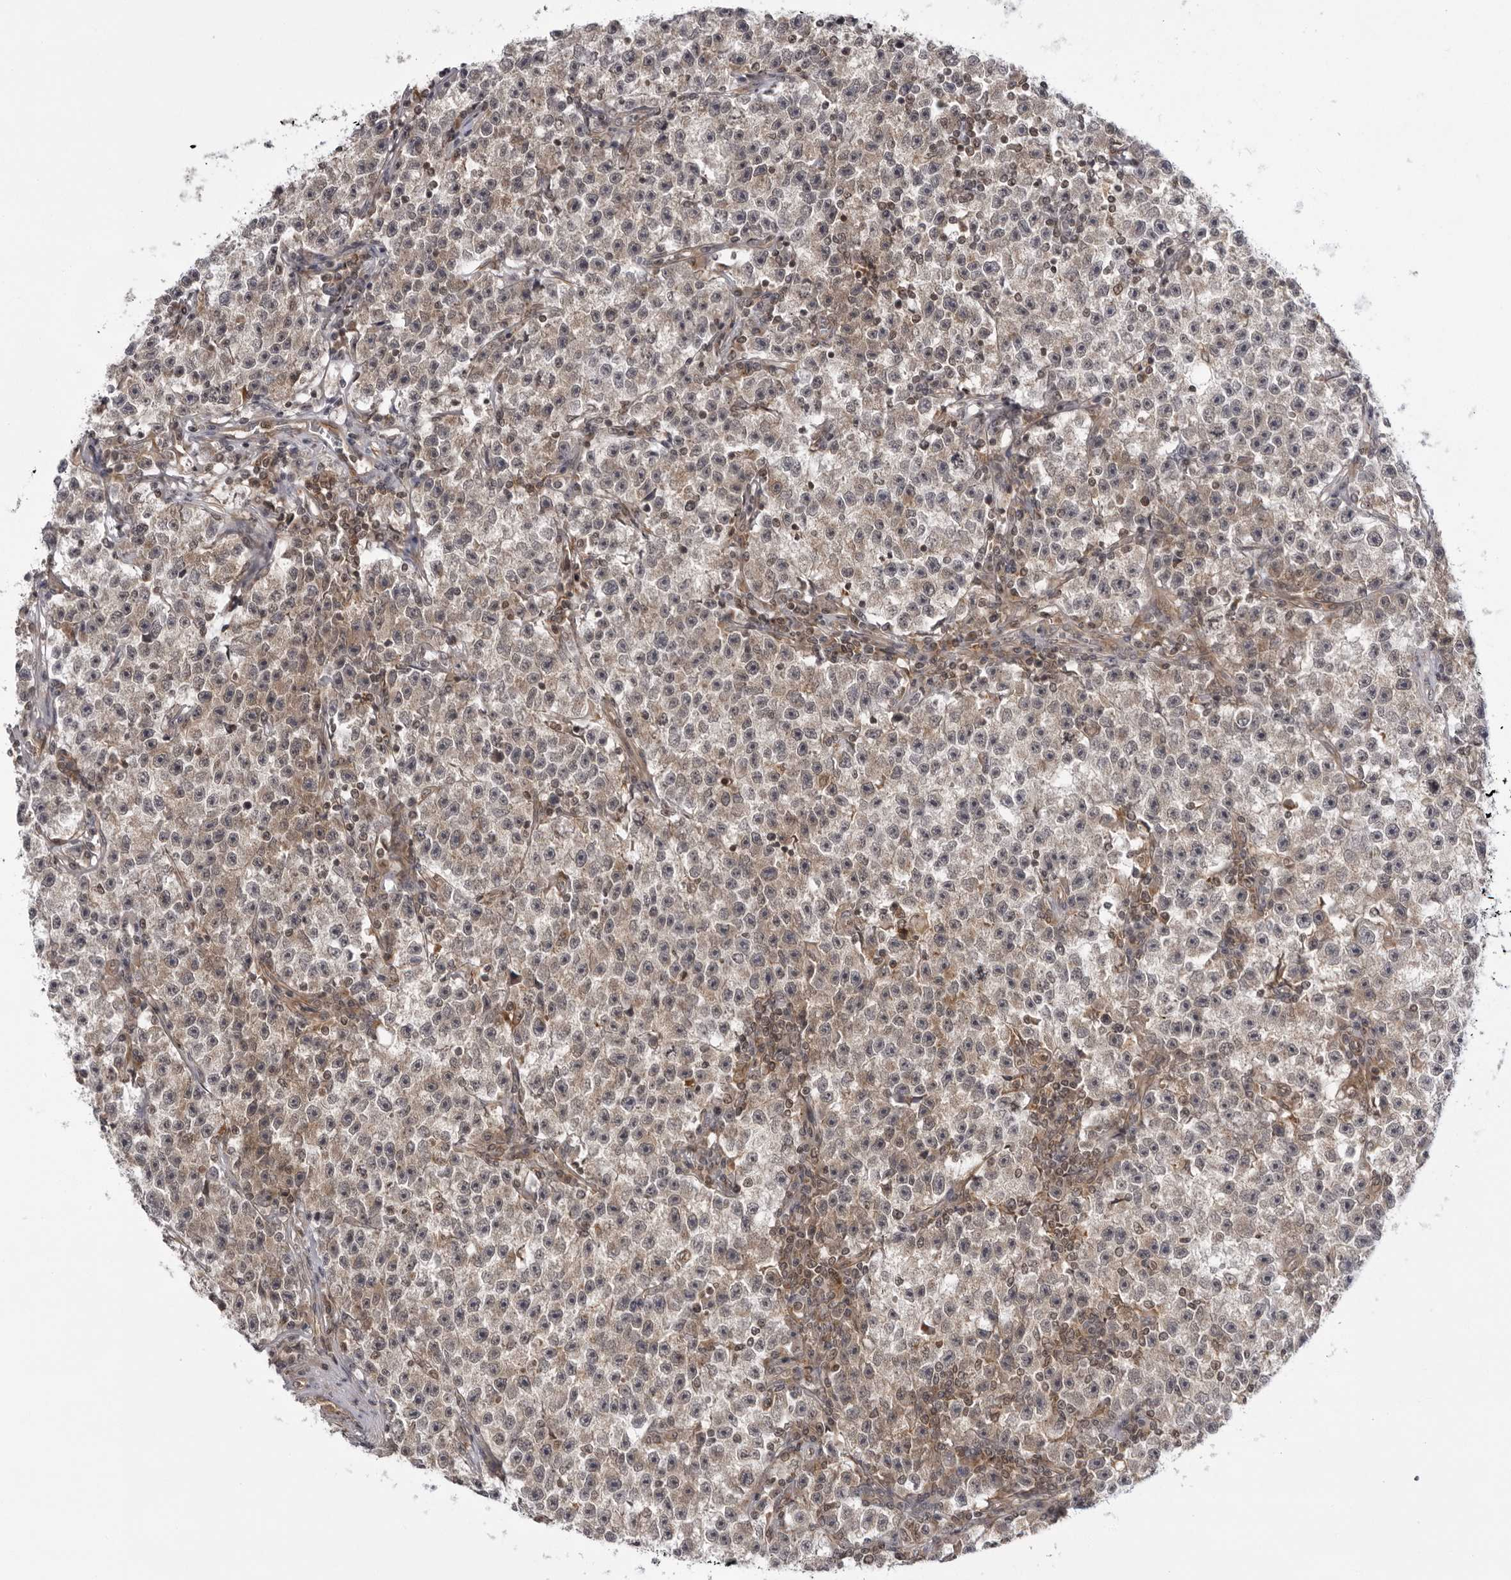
{"staining": {"intensity": "weak", "quantity": ">75%", "location": "cytoplasmic/membranous"}, "tissue": "testis cancer", "cell_type": "Tumor cells", "image_type": "cancer", "snomed": [{"axis": "morphology", "description": "Seminoma, NOS"}, {"axis": "topography", "description": "Testis"}], "caption": "Testis cancer stained for a protein shows weak cytoplasmic/membranous positivity in tumor cells.", "gene": "USP43", "patient": {"sex": "male", "age": 22}}